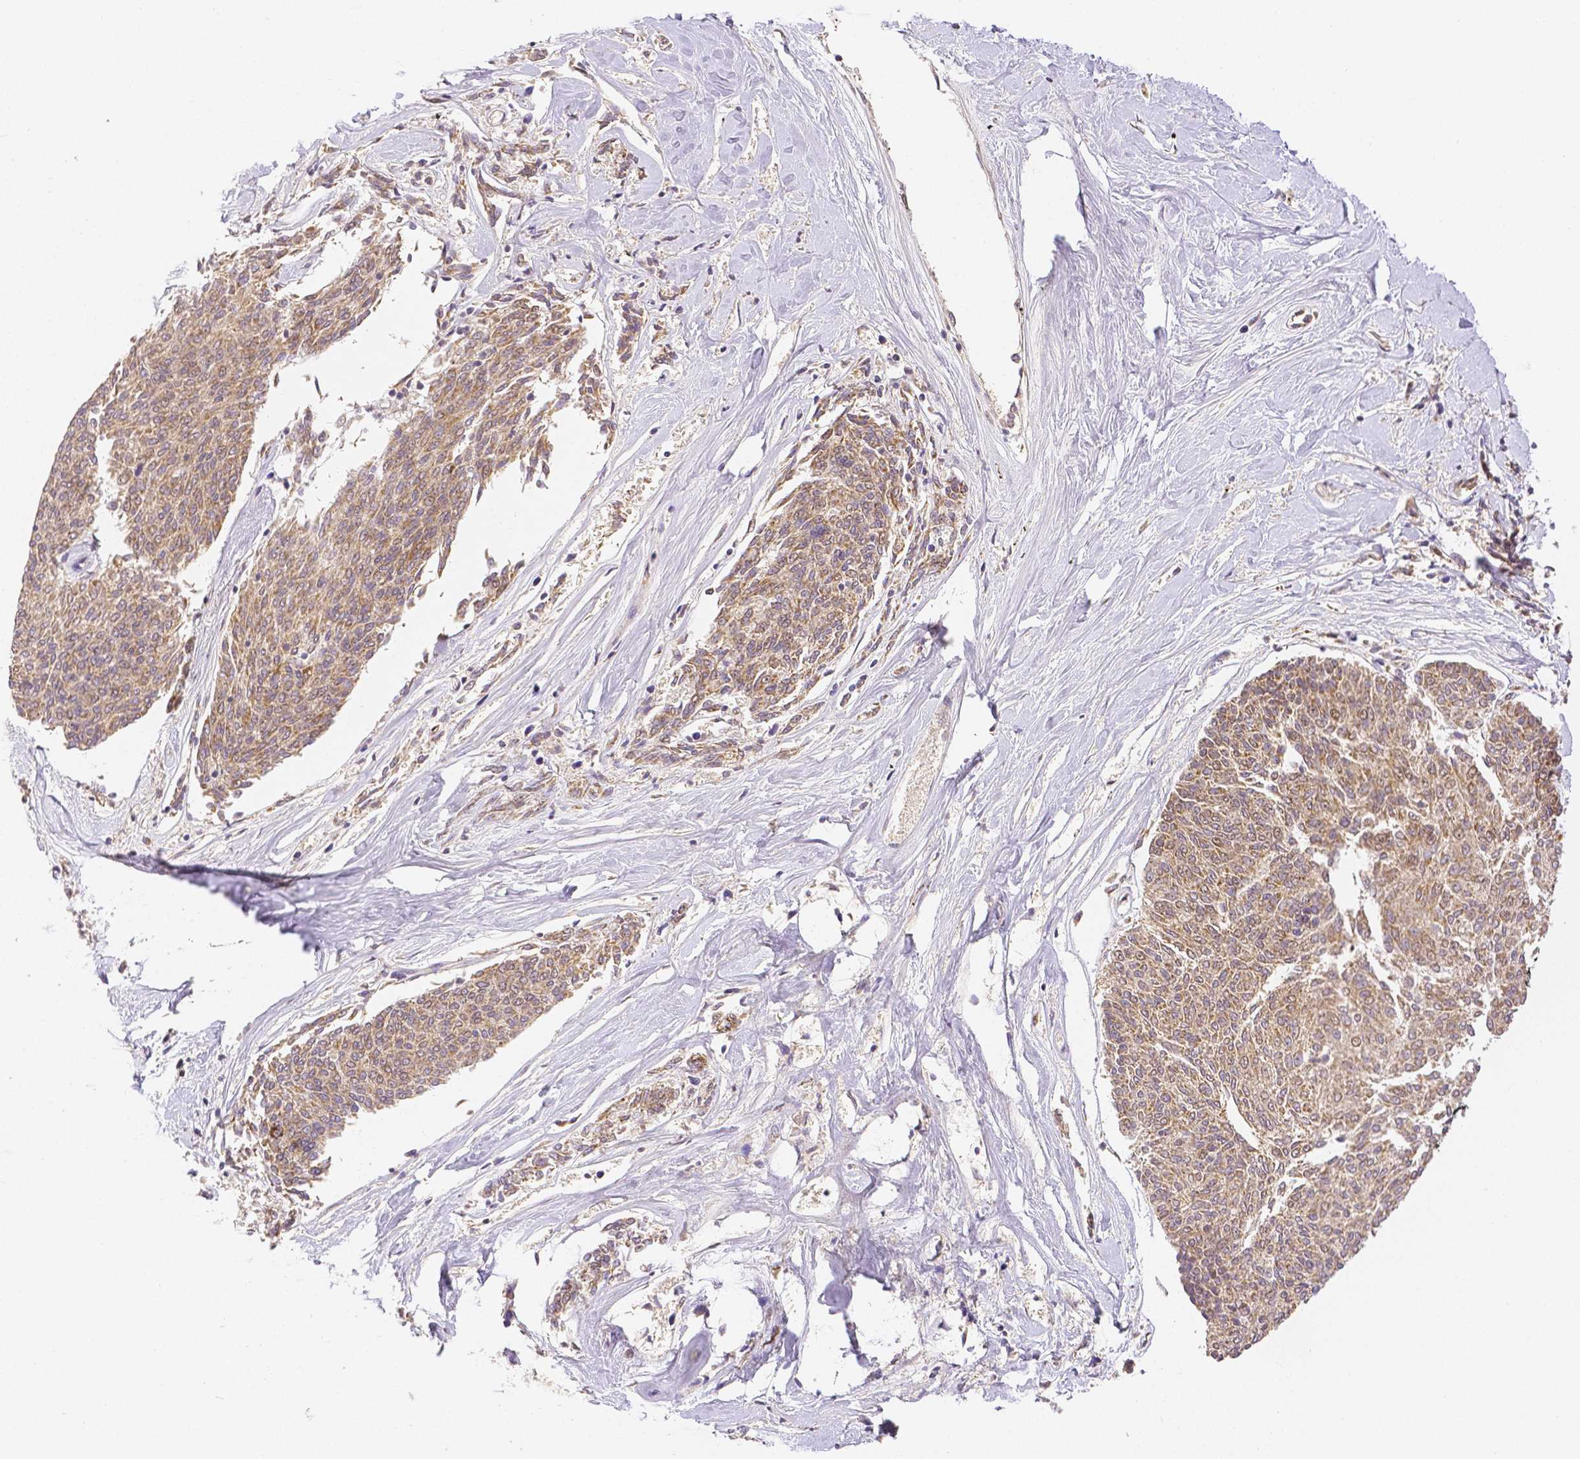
{"staining": {"intensity": "moderate", "quantity": ">75%", "location": "cytoplasmic/membranous,nuclear"}, "tissue": "melanoma", "cell_type": "Tumor cells", "image_type": "cancer", "snomed": [{"axis": "morphology", "description": "Malignant melanoma, NOS"}, {"axis": "topography", "description": "Skin"}], "caption": "A medium amount of moderate cytoplasmic/membranous and nuclear expression is present in approximately >75% of tumor cells in malignant melanoma tissue.", "gene": "RHOT1", "patient": {"sex": "female", "age": 72}}